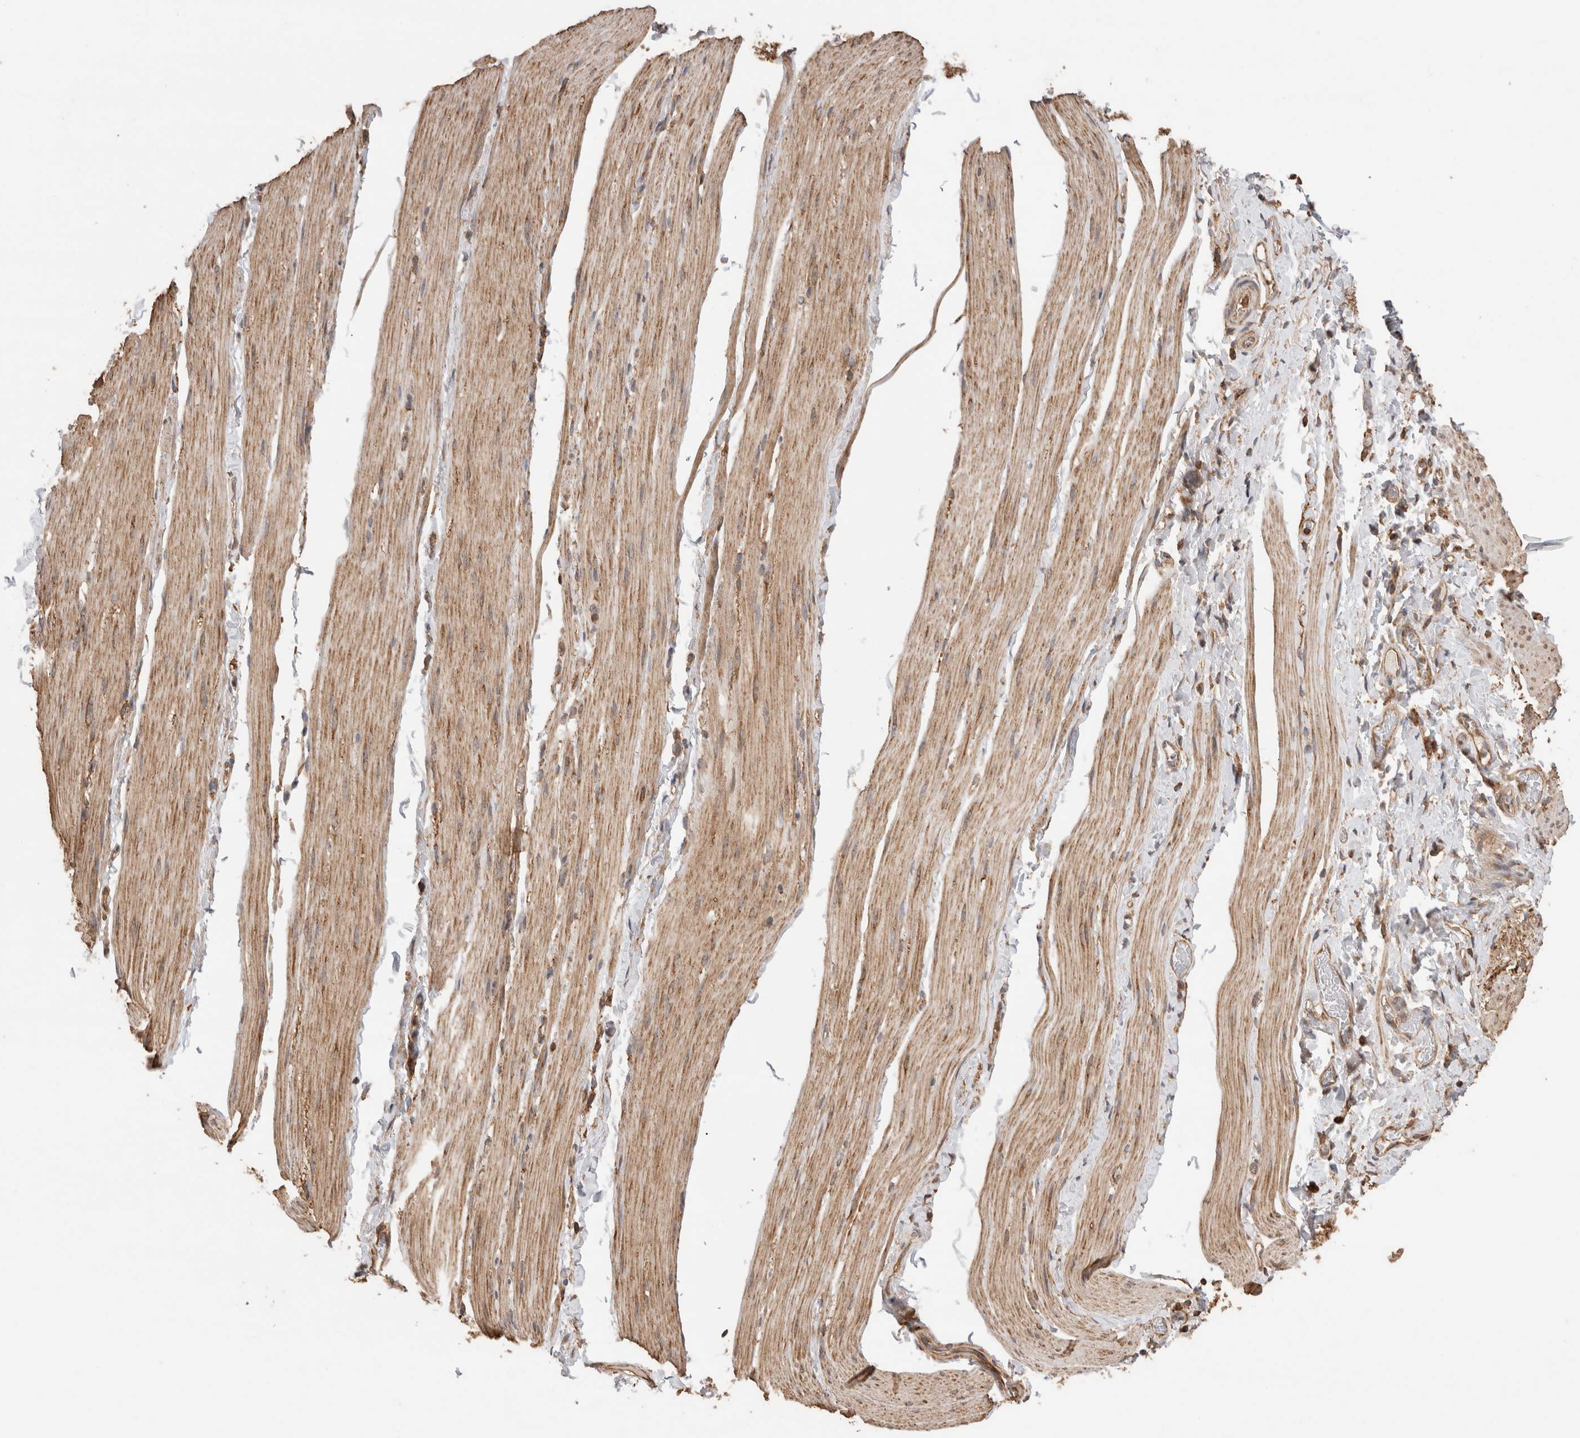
{"staining": {"intensity": "moderate", "quantity": ">75%", "location": "cytoplasmic/membranous"}, "tissue": "smooth muscle", "cell_type": "Smooth muscle cells", "image_type": "normal", "snomed": [{"axis": "morphology", "description": "Normal tissue, NOS"}, {"axis": "topography", "description": "Smooth muscle"}, {"axis": "topography", "description": "Small intestine"}], "caption": "High-power microscopy captured an immunohistochemistry (IHC) histopathology image of unremarkable smooth muscle, revealing moderate cytoplasmic/membranous staining in approximately >75% of smooth muscle cells. (brown staining indicates protein expression, while blue staining denotes nuclei).", "gene": "IMMP2L", "patient": {"sex": "female", "age": 84}}